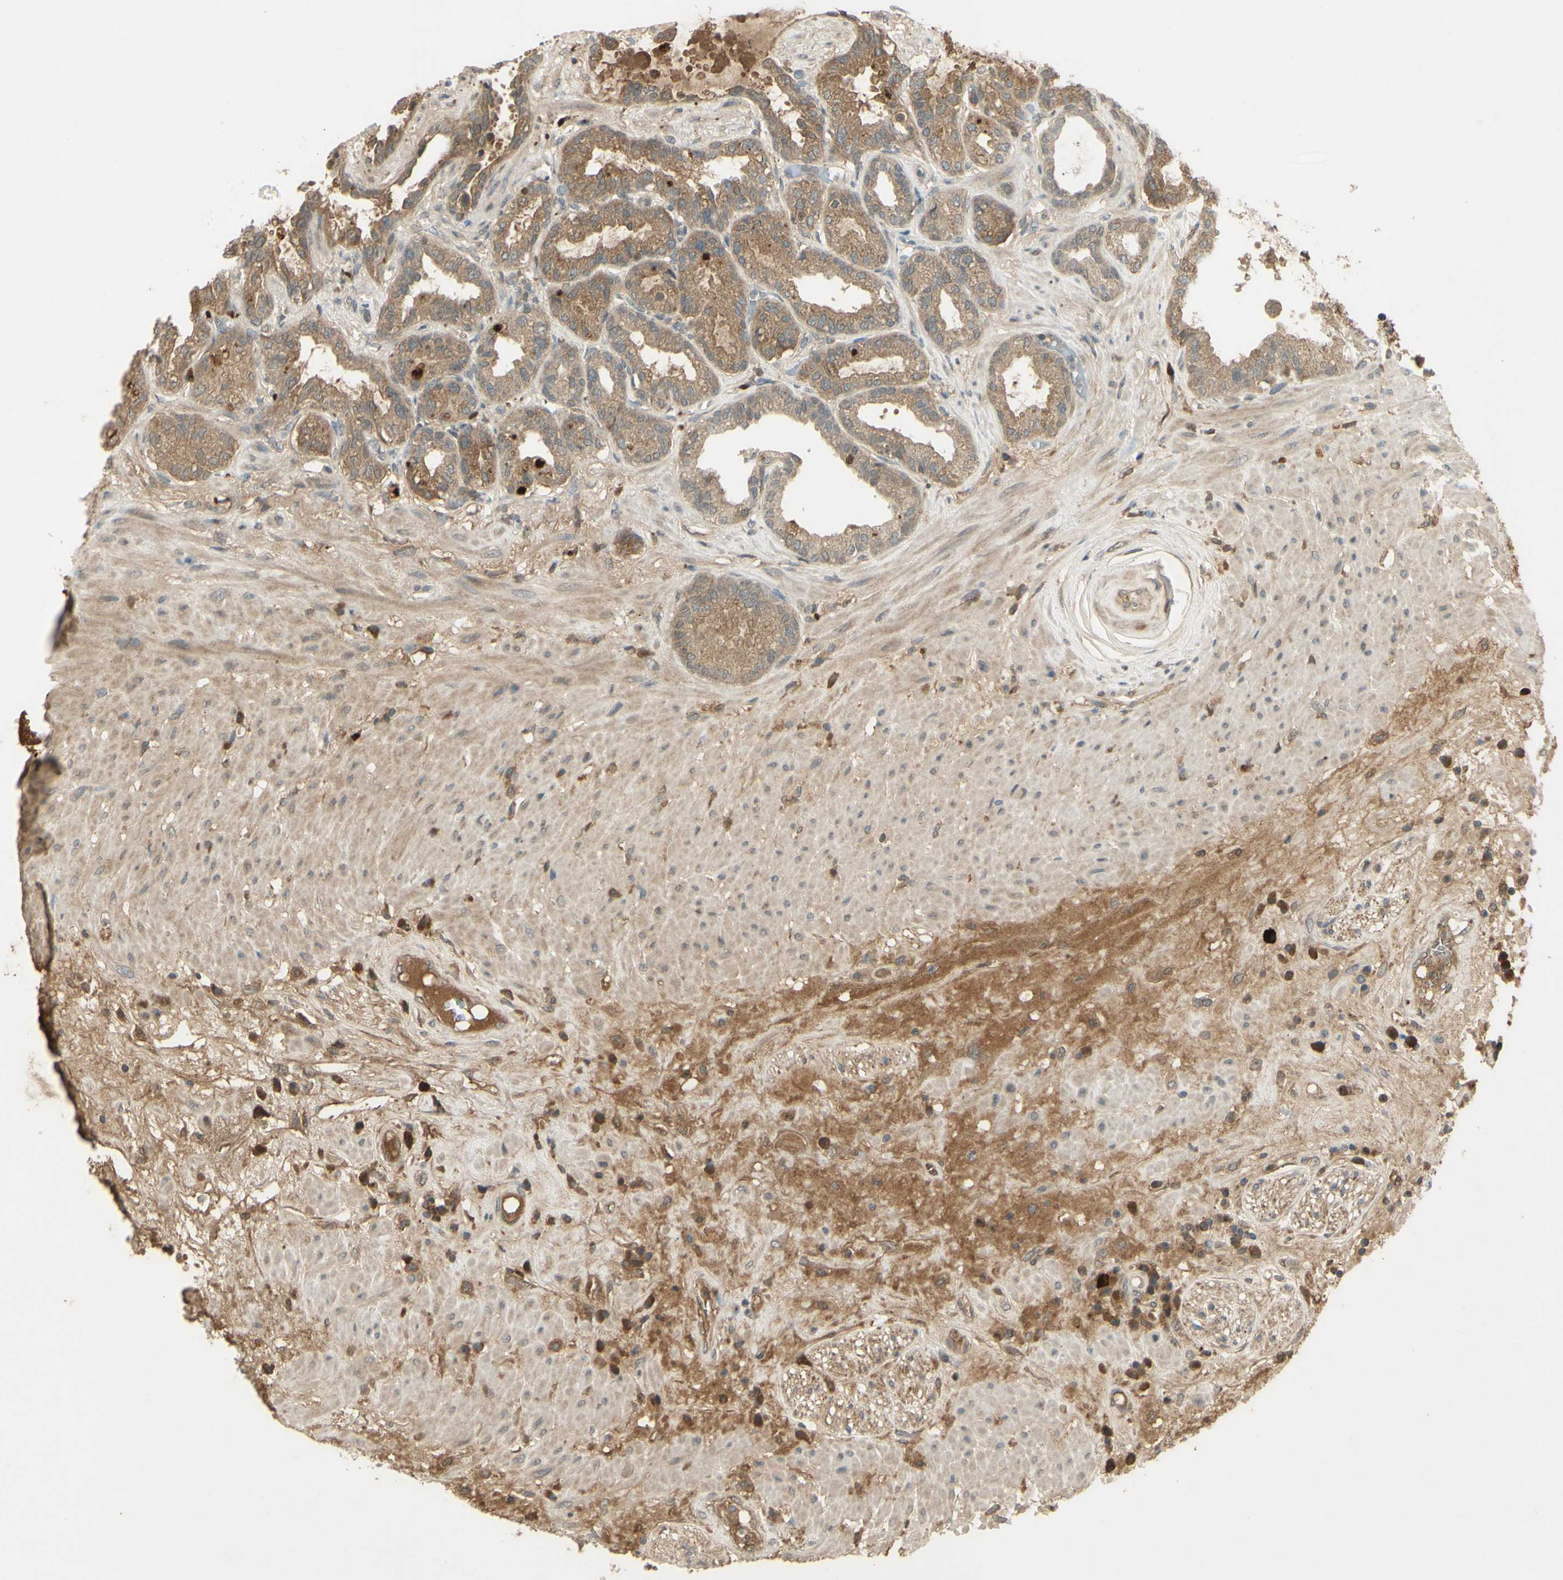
{"staining": {"intensity": "moderate", "quantity": "25%-75%", "location": "cytoplasmic/membranous"}, "tissue": "seminal vesicle", "cell_type": "Glandular cells", "image_type": "normal", "snomed": [{"axis": "morphology", "description": "Normal tissue, NOS"}, {"axis": "topography", "description": "Seminal veicle"}], "caption": "Seminal vesicle stained with immunohistochemistry displays moderate cytoplasmic/membranous positivity in approximately 25%-75% of glandular cells.", "gene": "RAD18", "patient": {"sex": "male", "age": 61}}